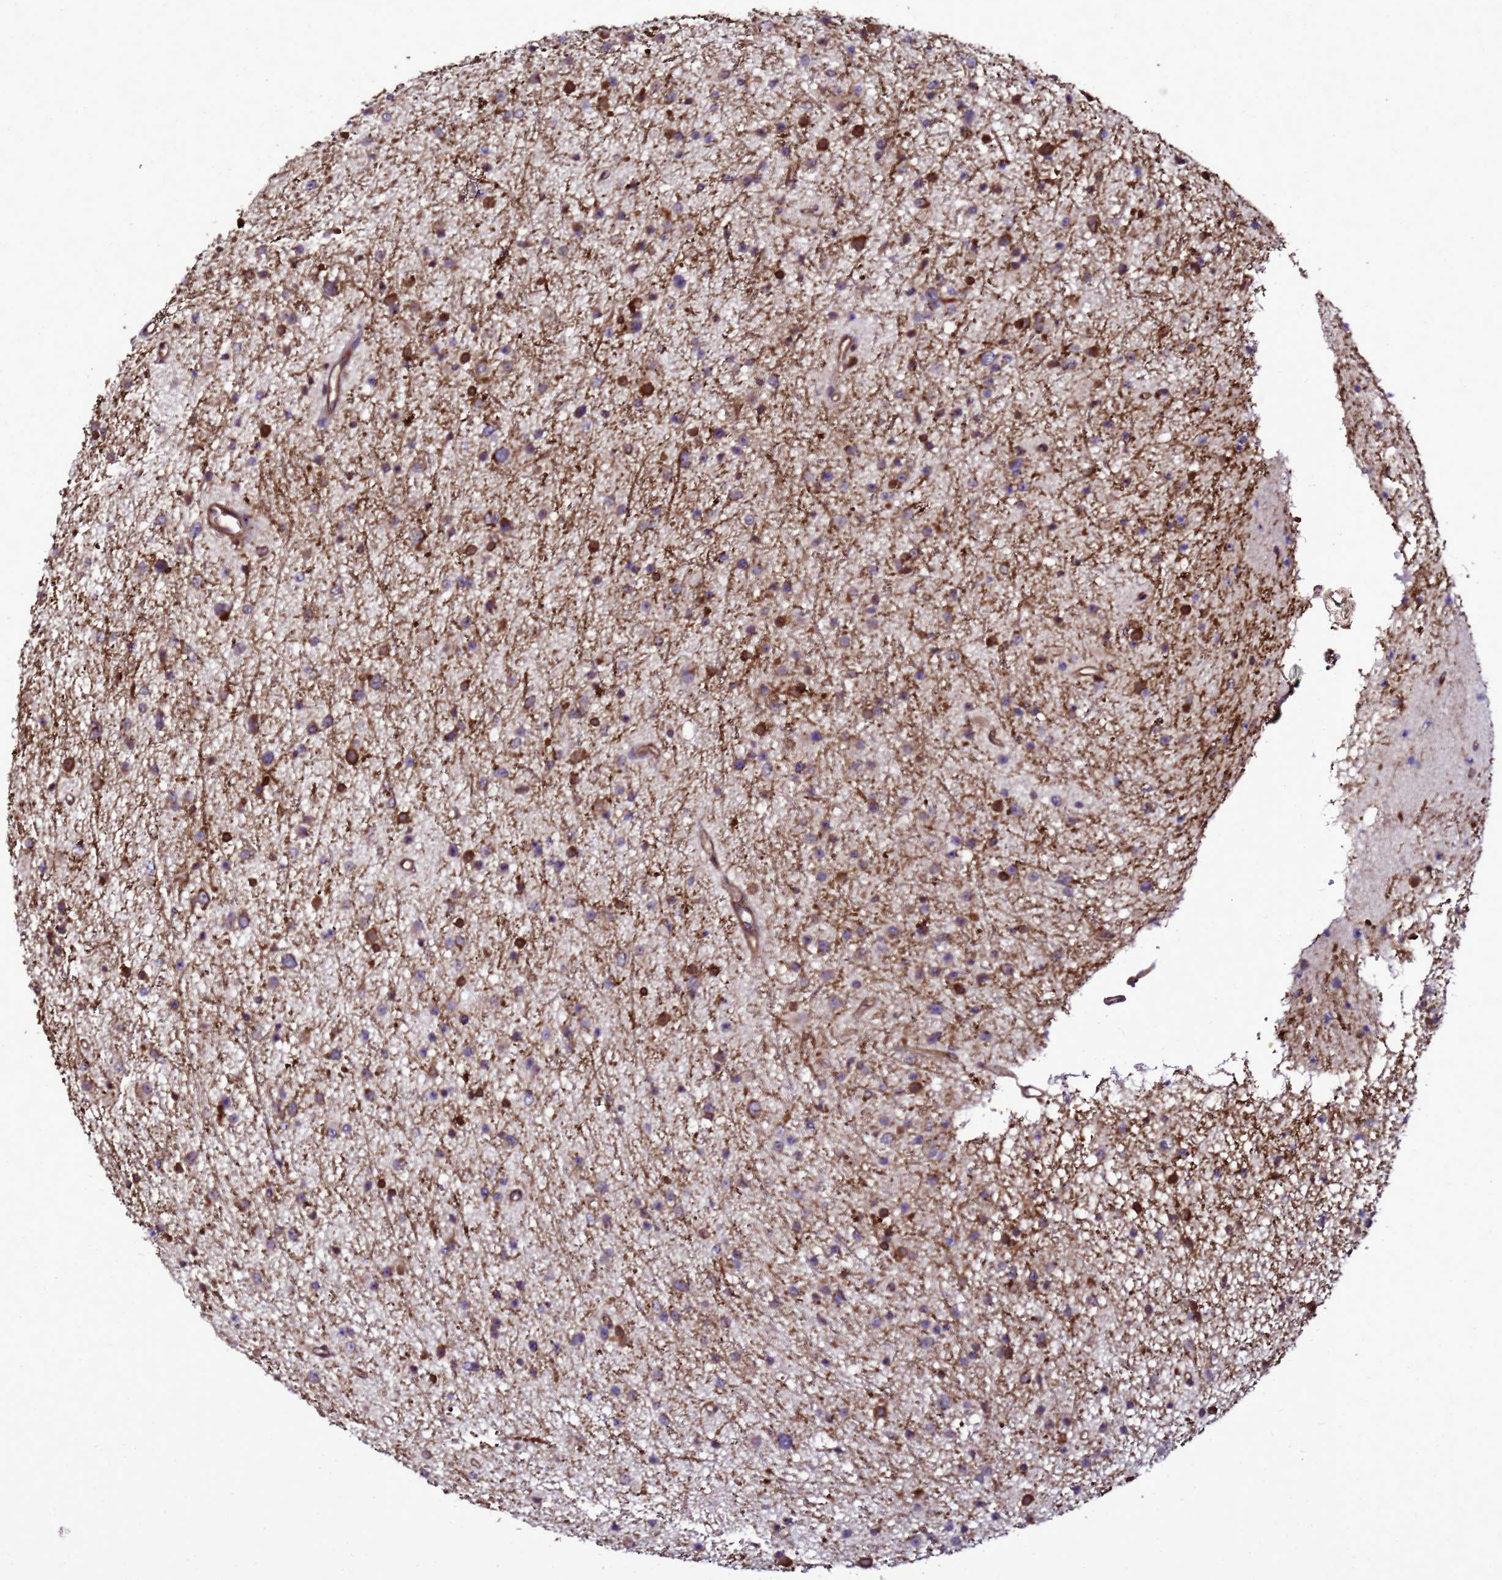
{"staining": {"intensity": "strong", "quantity": "25%-75%", "location": "cytoplasmic/membranous"}, "tissue": "glioma", "cell_type": "Tumor cells", "image_type": "cancer", "snomed": [{"axis": "morphology", "description": "Glioma, malignant, Low grade"}, {"axis": "topography", "description": "Cerebral cortex"}], "caption": "The histopathology image shows immunohistochemical staining of low-grade glioma (malignant). There is strong cytoplasmic/membranous positivity is seen in approximately 25%-75% of tumor cells. (DAB (3,3'-diaminobenzidine) = brown stain, brightfield microscopy at high magnification).", "gene": "TRABD", "patient": {"sex": "female", "age": 39}}